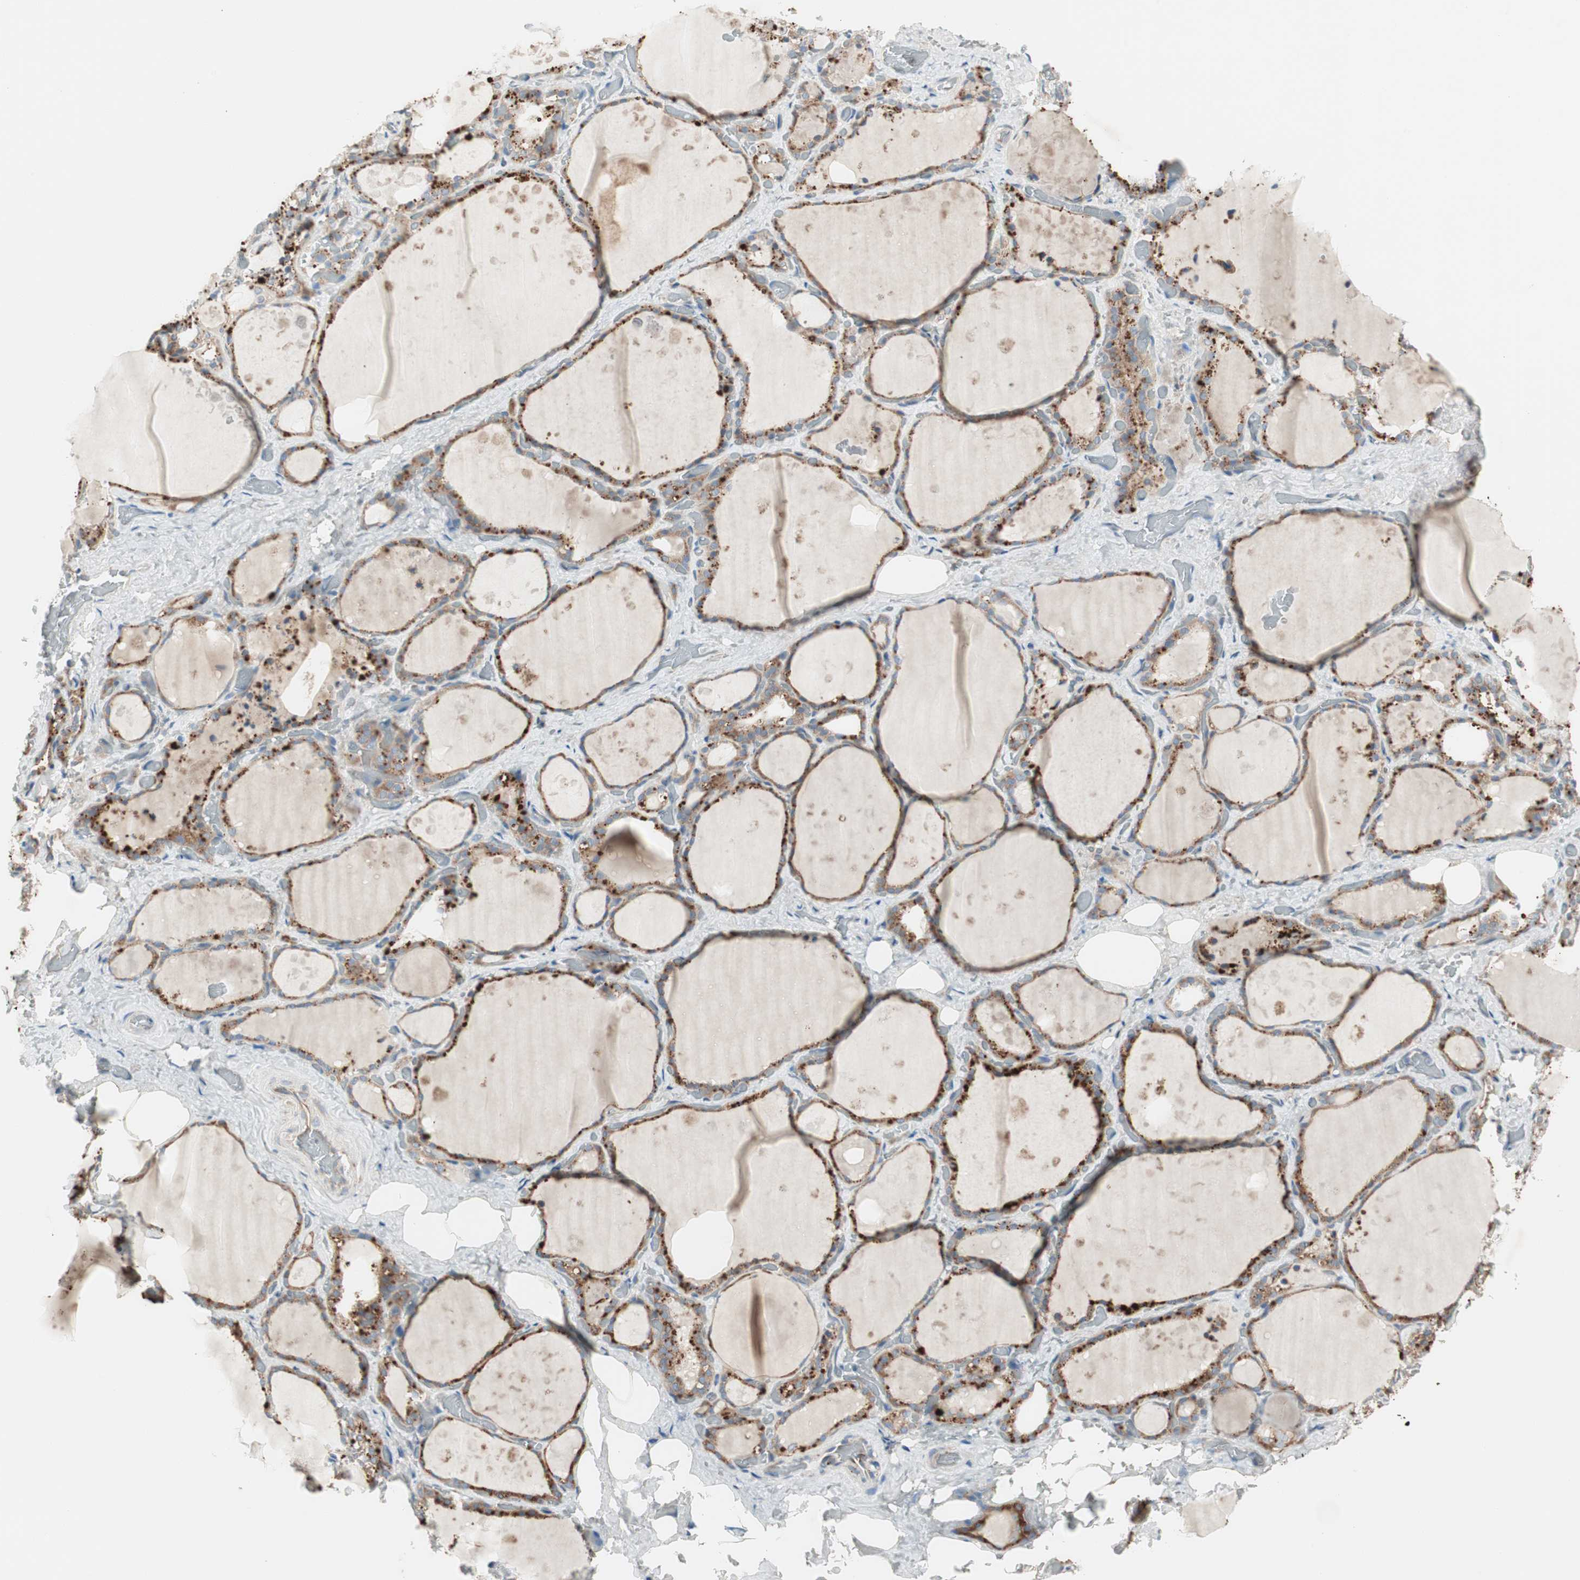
{"staining": {"intensity": "strong", "quantity": "25%-75%", "location": "cytoplasmic/membranous"}, "tissue": "thyroid gland", "cell_type": "Glandular cells", "image_type": "normal", "snomed": [{"axis": "morphology", "description": "Normal tissue, NOS"}, {"axis": "topography", "description": "Thyroid gland"}], "caption": "Immunohistochemistry (DAB) staining of benign thyroid gland demonstrates strong cytoplasmic/membranous protein staining in about 25%-75% of glandular cells.", "gene": "RPL23", "patient": {"sex": "male", "age": 61}}